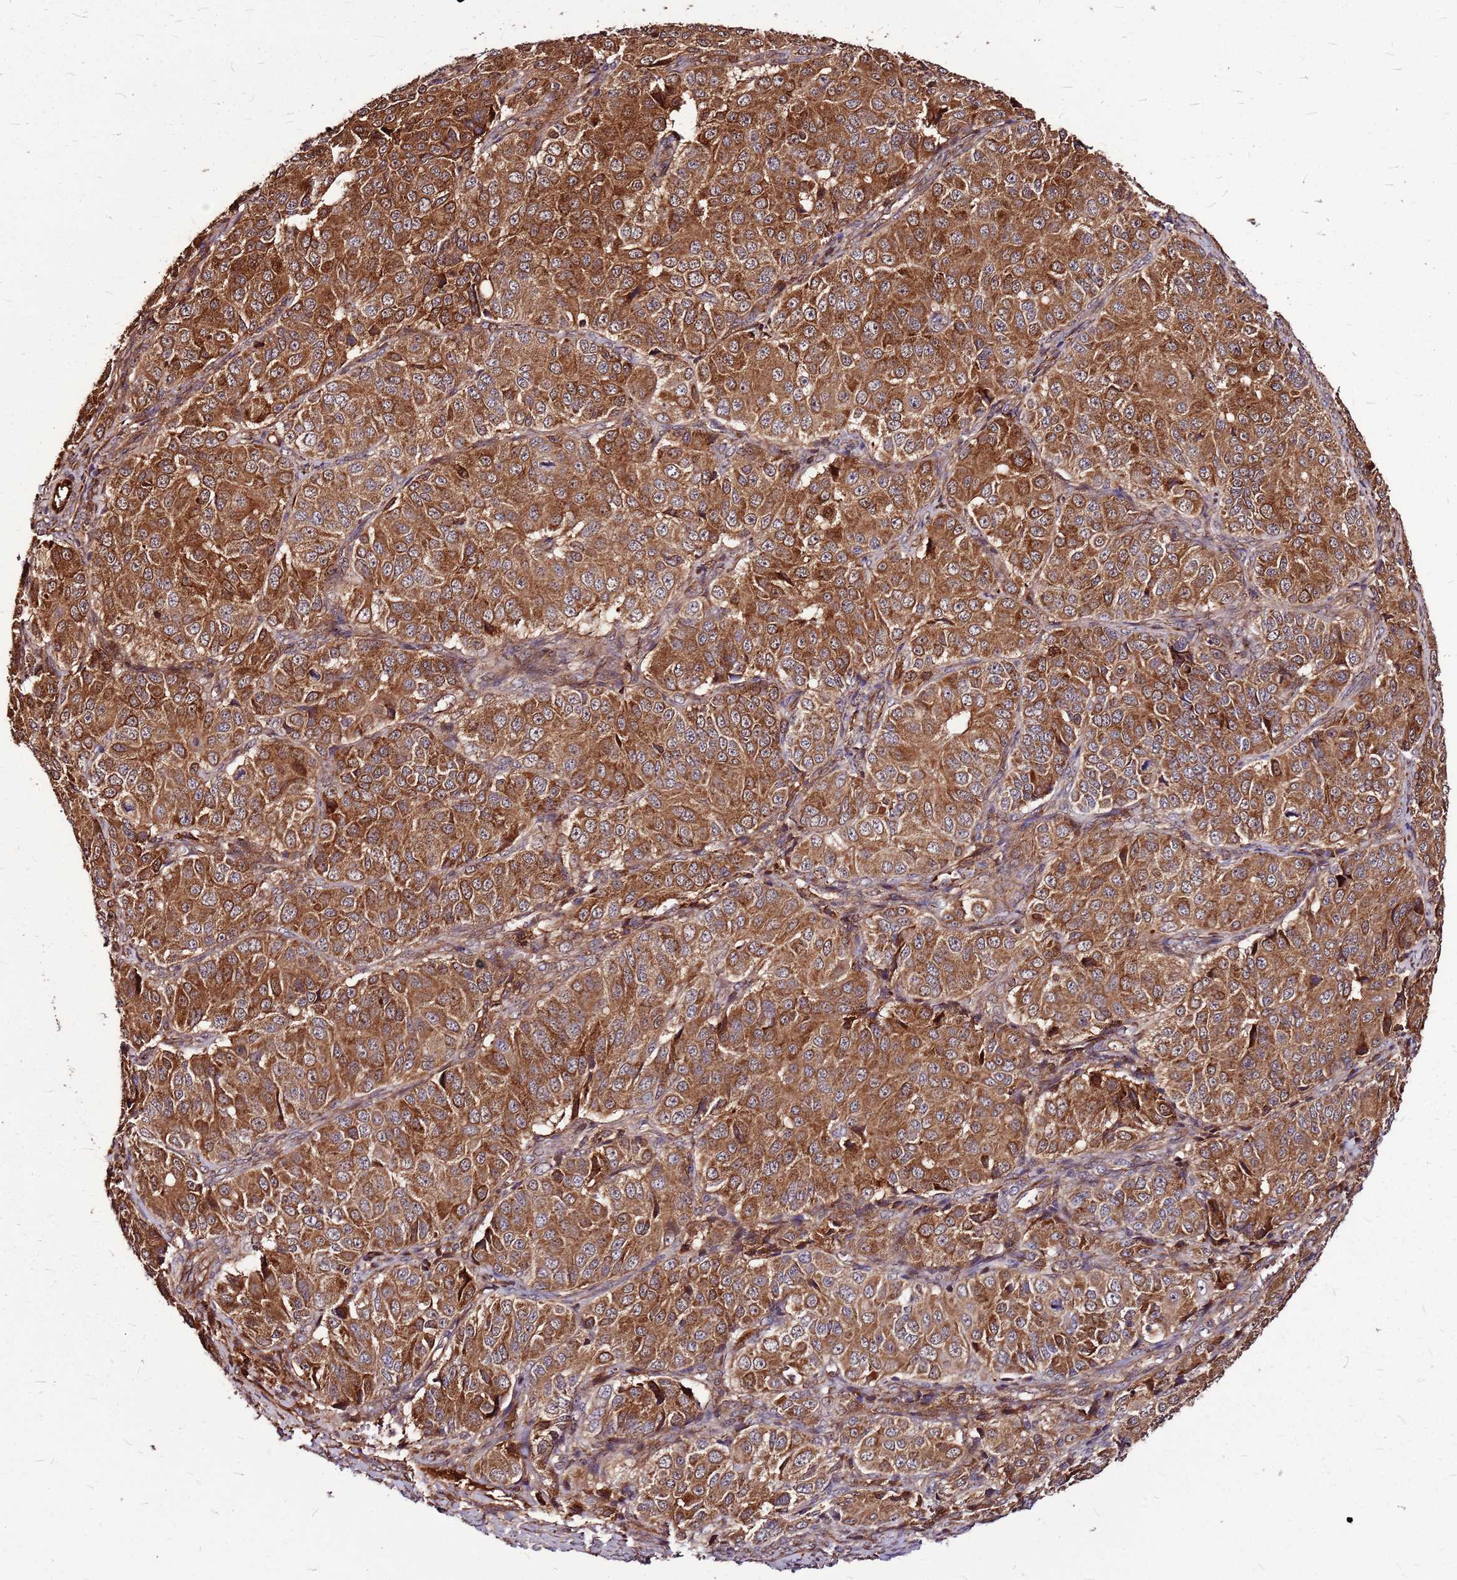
{"staining": {"intensity": "strong", "quantity": ">75%", "location": "cytoplasmic/membranous"}, "tissue": "ovarian cancer", "cell_type": "Tumor cells", "image_type": "cancer", "snomed": [{"axis": "morphology", "description": "Carcinoma, endometroid"}, {"axis": "topography", "description": "Ovary"}], "caption": "IHC (DAB) staining of human ovarian cancer (endometroid carcinoma) shows strong cytoplasmic/membranous protein expression in approximately >75% of tumor cells.", "gene": "LYPLAL1", "patient": {"sex": "female", "age": 51}}